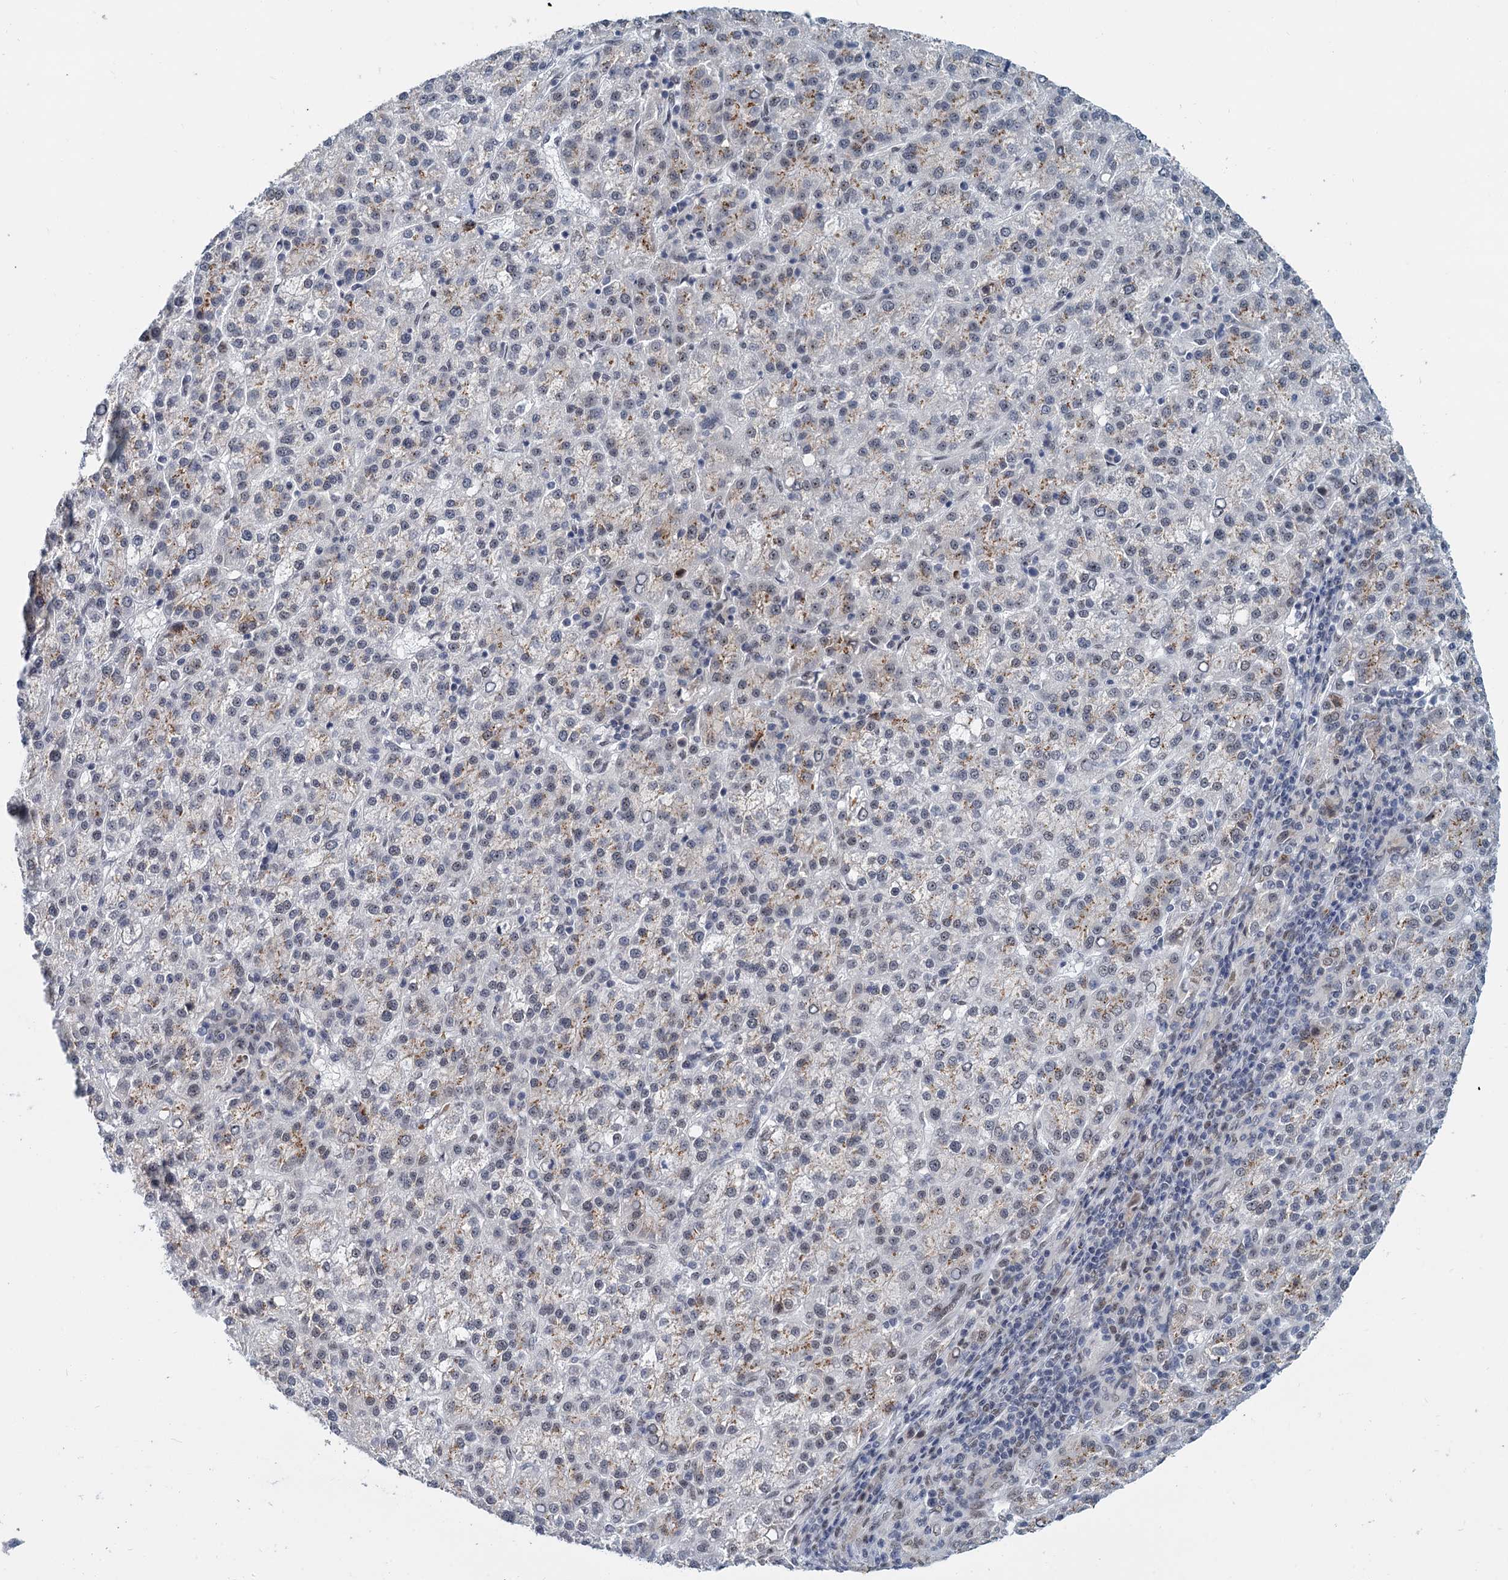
{"staining": {"intensity": "negative", "quantity": "none", "location": "none"}, "tissue": "liver cancer", "cell_type": "Tumor cells", "image_type": "cancer", "snomed": [{"axis": "morphology", "description": "Carcinoma, Hepatocellular, NOS"}, {"axis": "topography", "description": "Liver"}], "caption": "High power microscopy micrograph of an immunohistochemistry micrograph of liver cancer, revealing no significant staining in tumor cells. (DAB IHC, high magnification).", "gene": "RPRD1A", "patient": {"sex": "female", "age": 58}}